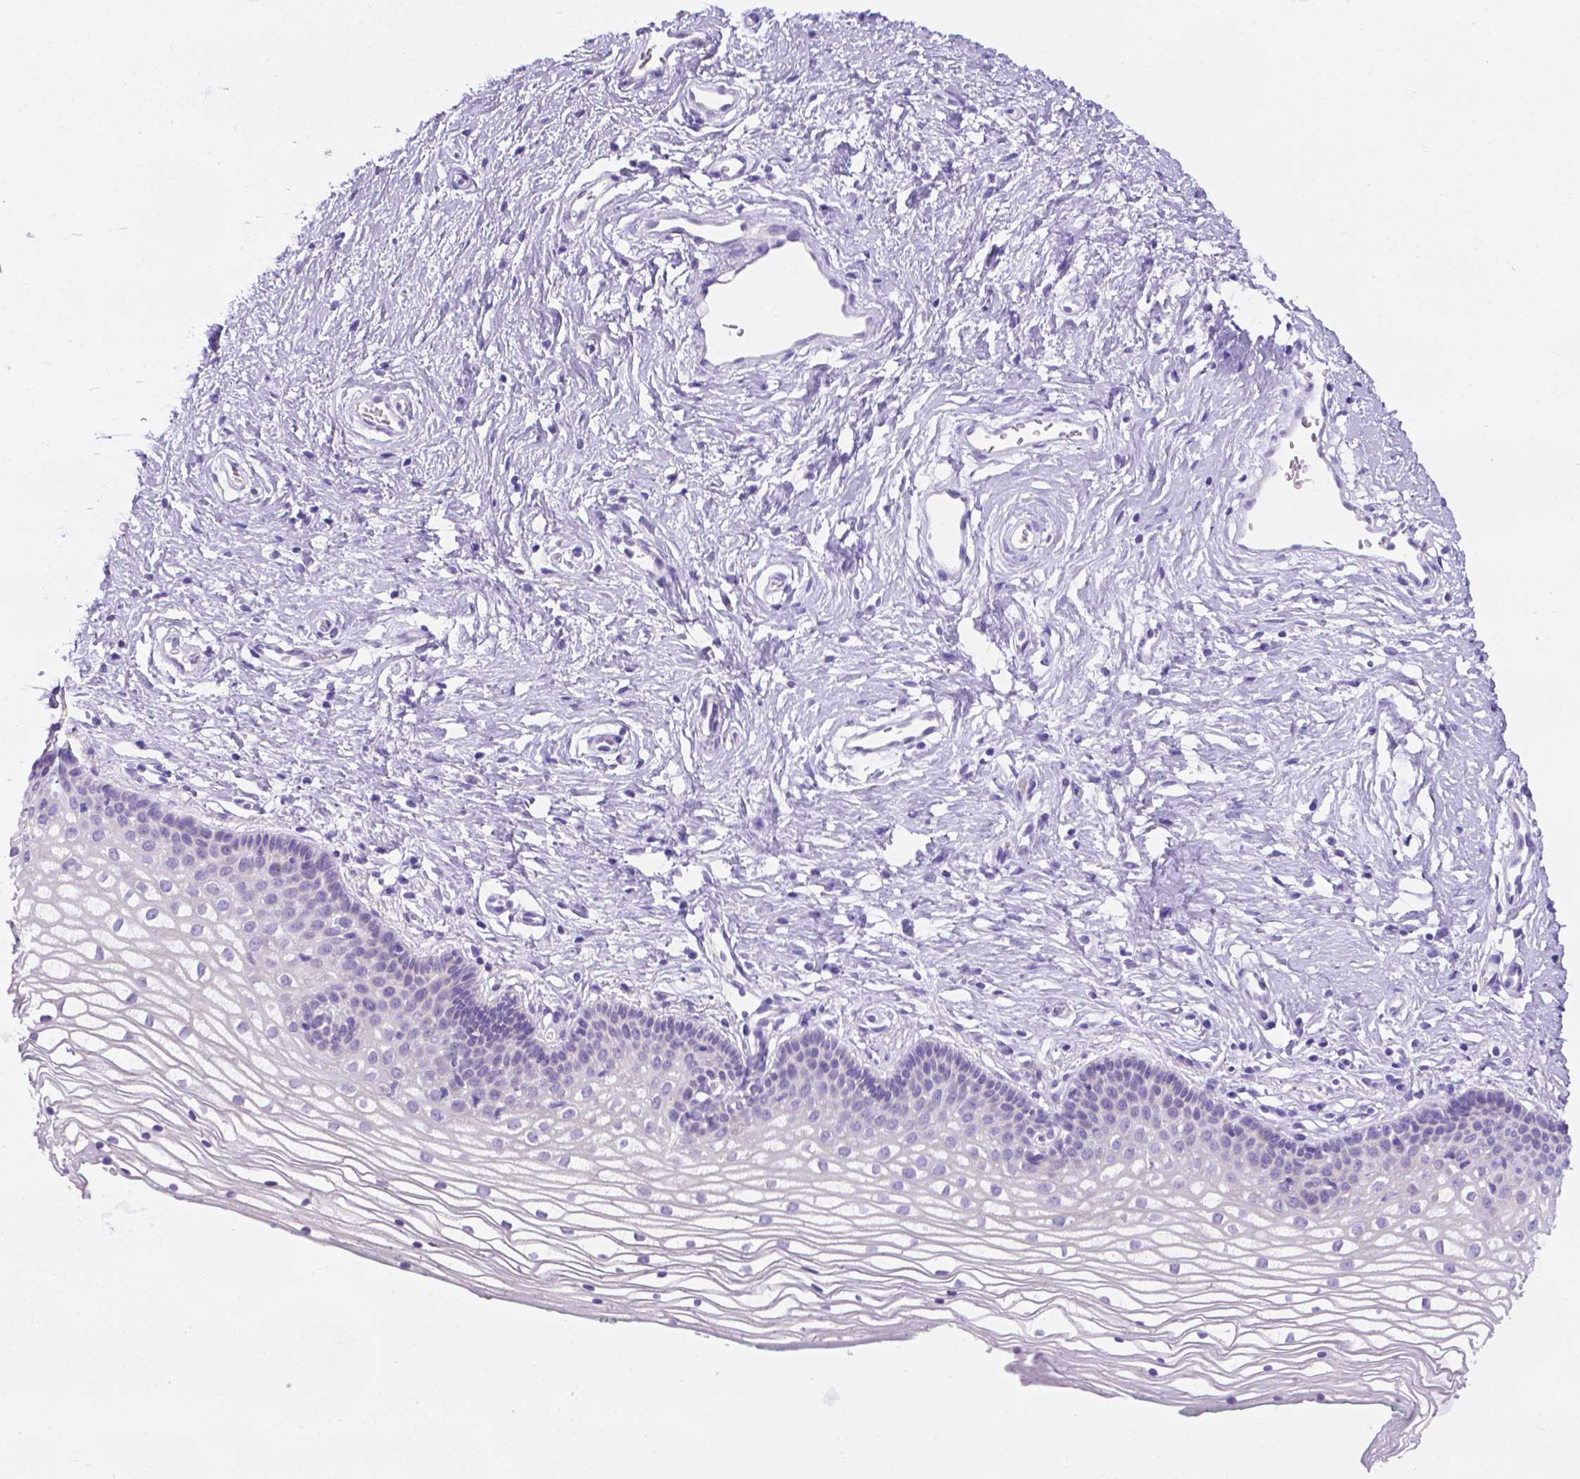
{"staining": {"intensity": "negative", "quantity": "none", "location": "none"}, "tissue": "vagina", "cell_type": "Squamous epithelial cells", "image_type": "normal", "snomed": [{"axis": "morphology", "description": "Normal tissue, NOS"}, {"axis": "topography", "description": "Vagina"}], "caption": "Human vagina stained for a protein using immunohistochemistry reveals no staining in squamous epithelial cells.", "gene": "MLN", "patient": {"sex": "female", "age": 36}}